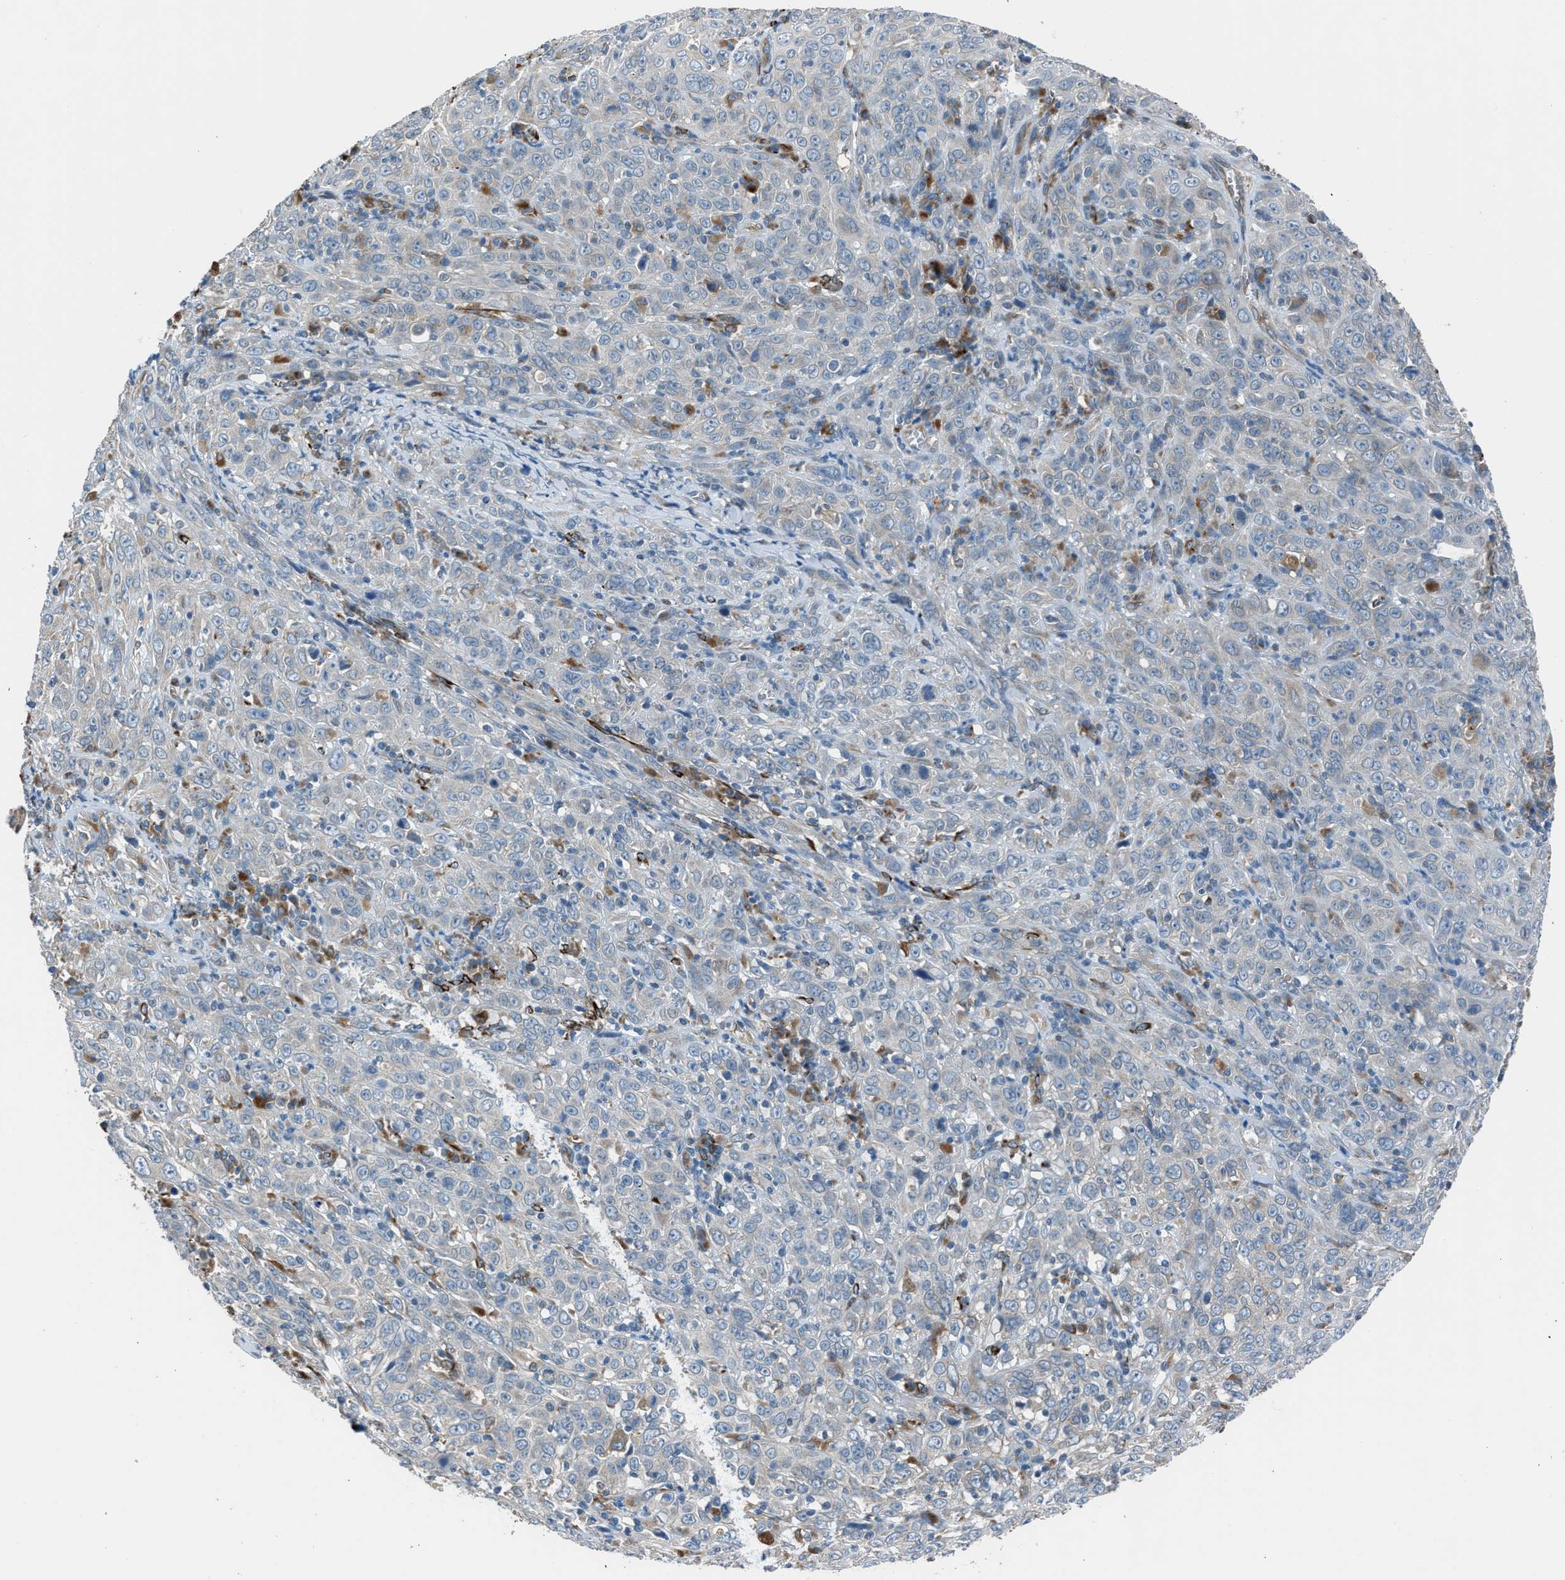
{"staining": {"intensity": "negative", "quantity": "none", "location": "none"}, "tissue": "cervical cancer", "cell_type": "Tumor cells", "image_type": "cancer", "snomed": [{"axis": "morphology", "description": "Squamous cell carcinoma, NOS"}, {"axis": "topography", "description": "Cervix"}], "caption": "This is a image of IHC staining of cervical squamous cell carcinoma, which shows no positivity in tumor cells.", "gene": "LMBR1", "patient": {"sex": "female", "age": 46}}